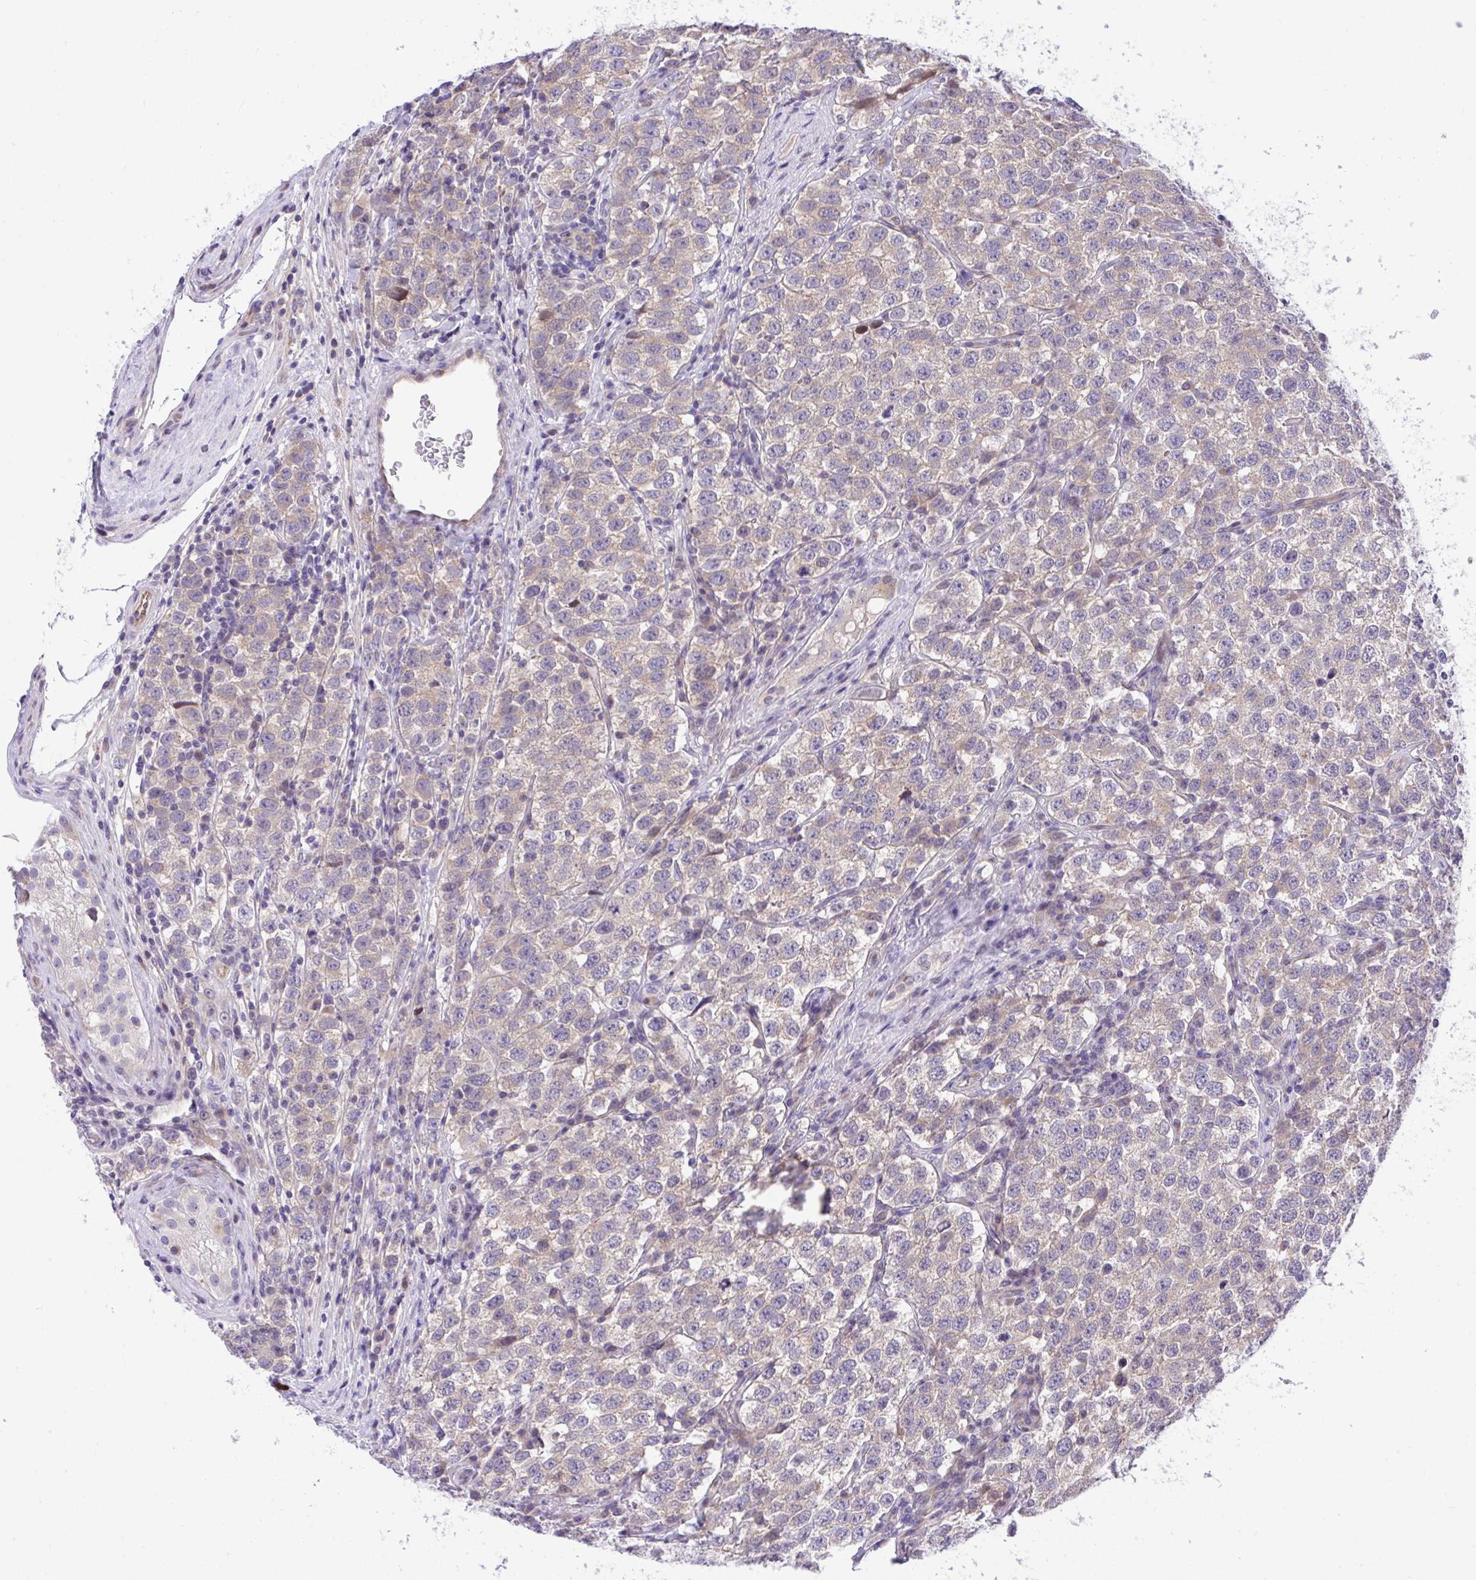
{"staining": {"intensity": "weak", "quantity": "25%-75%", "location": "cytoplasmic/membranous"}, "tissue": "testis cancer", "cell_type": "Tumor cells", "image_type": "cancer", "snomed": [{"axis": "morphology", "description": "Seminoma, NOS"}, {"axis": "topography", "description": "Testis"}], "caption": "Immunohistochemistry photomicrograph of neoplastic tissue: human seminoma (testis) stained using immunohistochemistry displays low levels of weak protein expression localized specifically in the cytoplasmic/membranous of tumor cells, appearing as a cytoplasmic/membranous brown color.", "gene": "CHIA", "patient": {"sex": "male", "age": 34}}